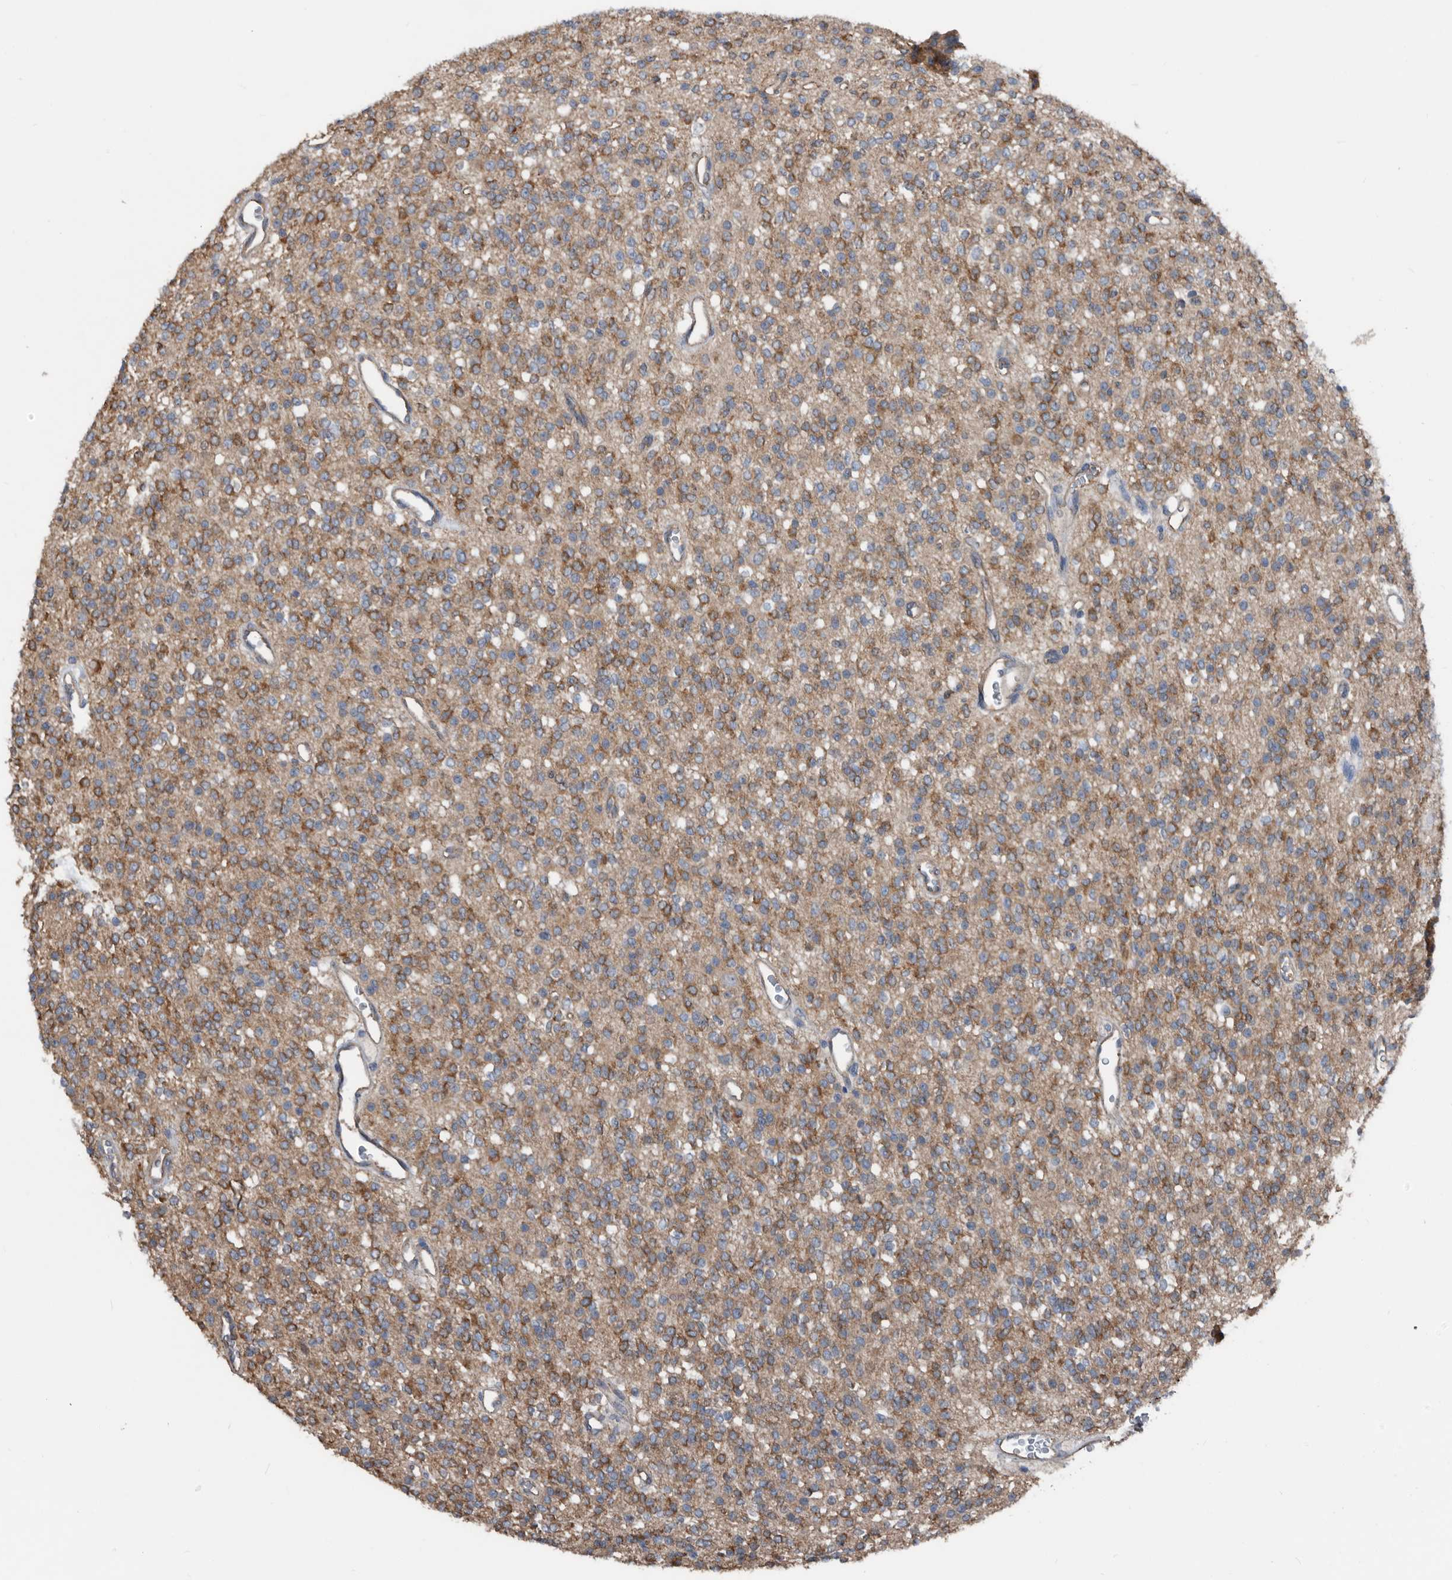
{"staining": {"intensity": "moderate", "quantity": ">75%", "location": "cytoplasmic/membranous"}, "tissue": "glioma", "cell_type": "Tumor cells", "image_type": "cancer", "snomed": [{"axis": "morphology", "description": "Glioma, malignant, High grade"}, {"axis": "topography", "description": "Brain"}], "caption": "Human malignant high-grade glioma stained with a brown dye exhibits moderate cytoplasmic/membranous positive expression in approximately >75% of tumor cells.", "gene": "AFAP1", "patient": {"sex": "male", "age": 34}}